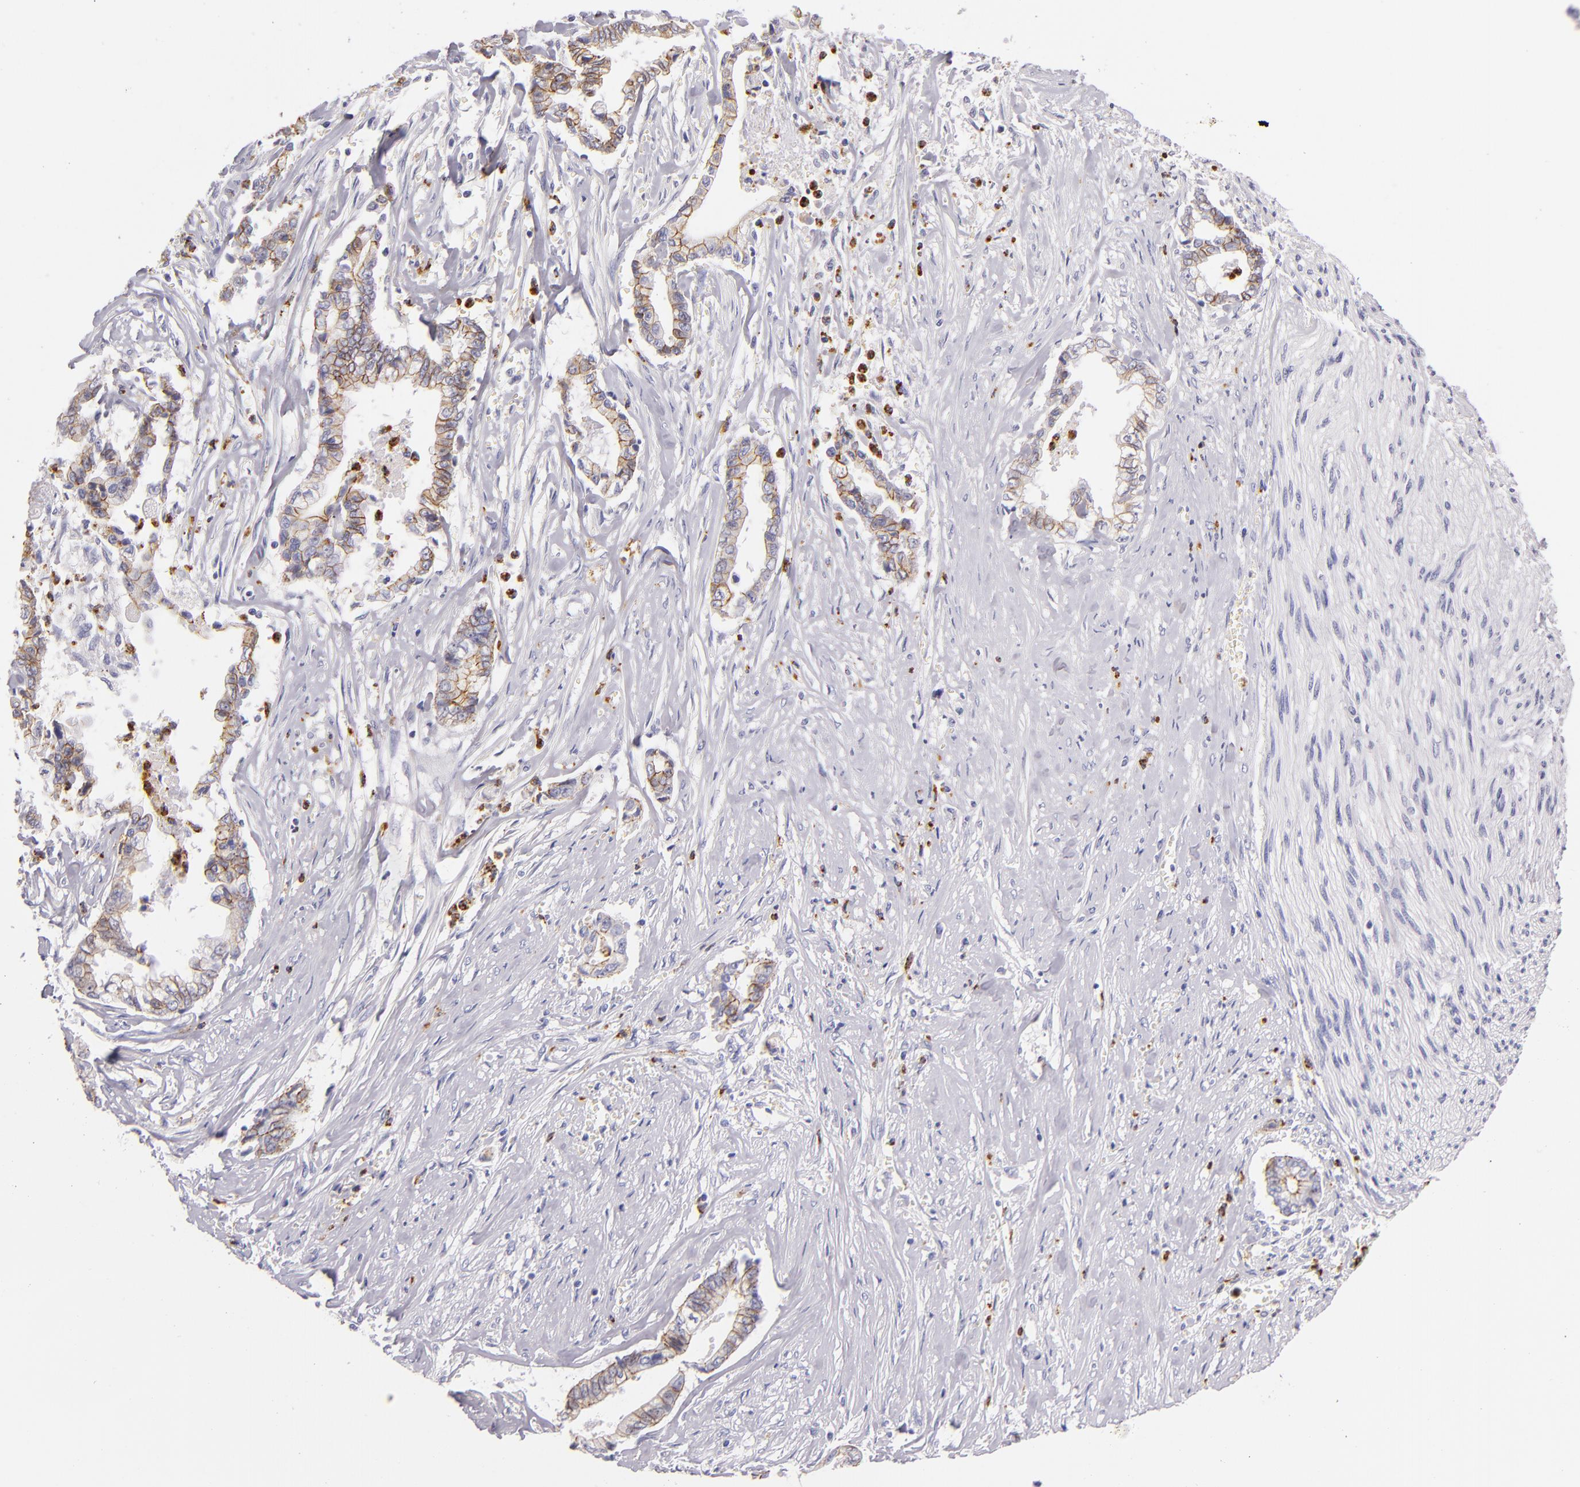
{"staining": {"intensity": "moderate", "quantity": "25%-75%", "location": "cytoplasmic/membranous"}, "tissue": "liver cancer", "cell_type": "Tumor cells", "image_type": "cancer", "snomed": [{"axis": "morphology", "description": "Cholangiocarcinoma"}, {"axis": "topography", "description": "Liver"}], "caption": "This micrograph shows immunohistochemistry (IHC) staining of liver cholangiocarcinoma, with medium moderate cytoplasmic/membranous positivity in approximately 25%-75% of tumor cells.", "gene": "CDH3", "patient": {"sex": "male", "age": 57}}